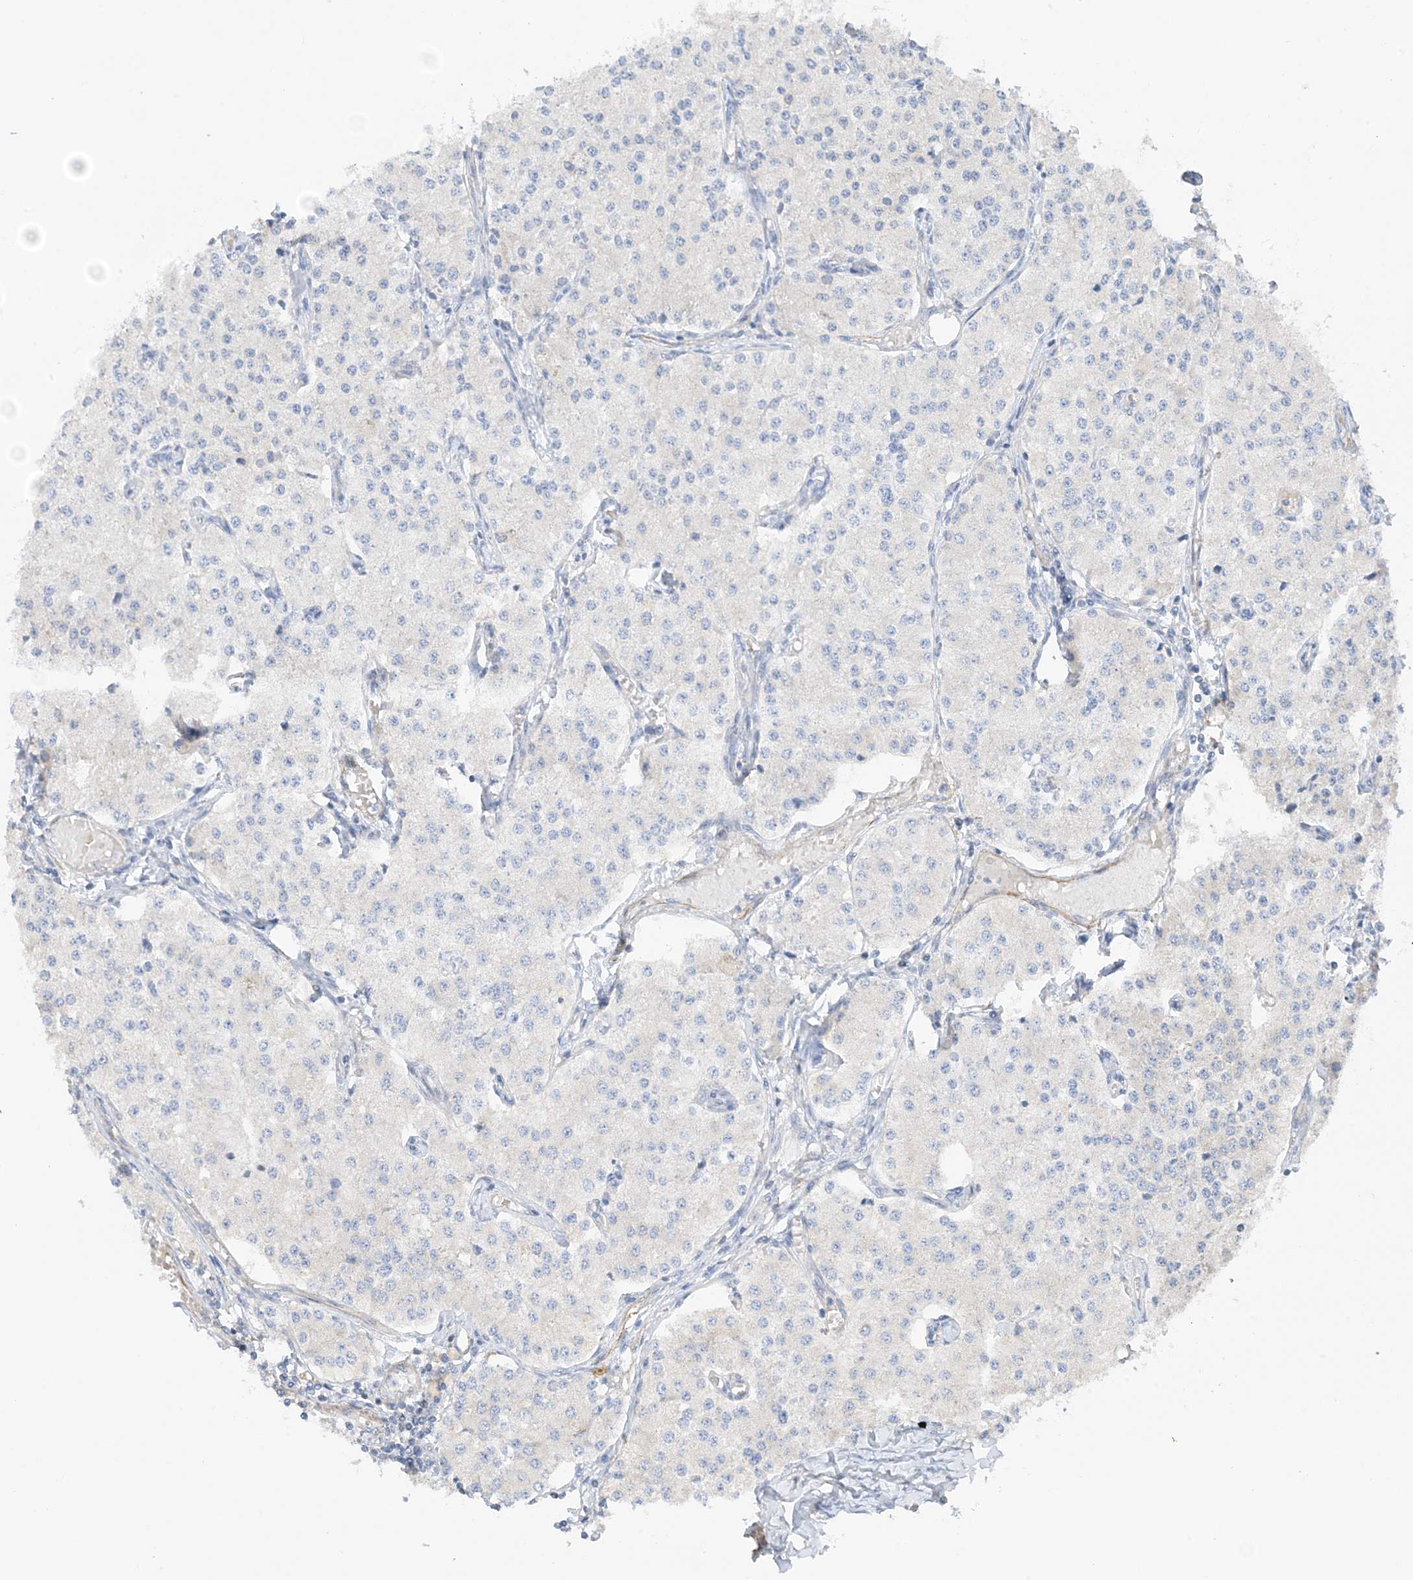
{"staining": {"intensity": "negative", "quantity": "none", "location": "none"}, "tissue": "carcinoid", "cell_type": "Tumor cells", "image_type": "cancer", "snomed": [{"axis": "morphology", "description": "Carcinoid, malignant, NOS"}, {"axis": "topography", "description": "Colon"}], "caption": "Tumor cells show no significant positivity in carcinoid.", "gene": "KIFBP", "patient": {"sex": "female", "age": 52}}